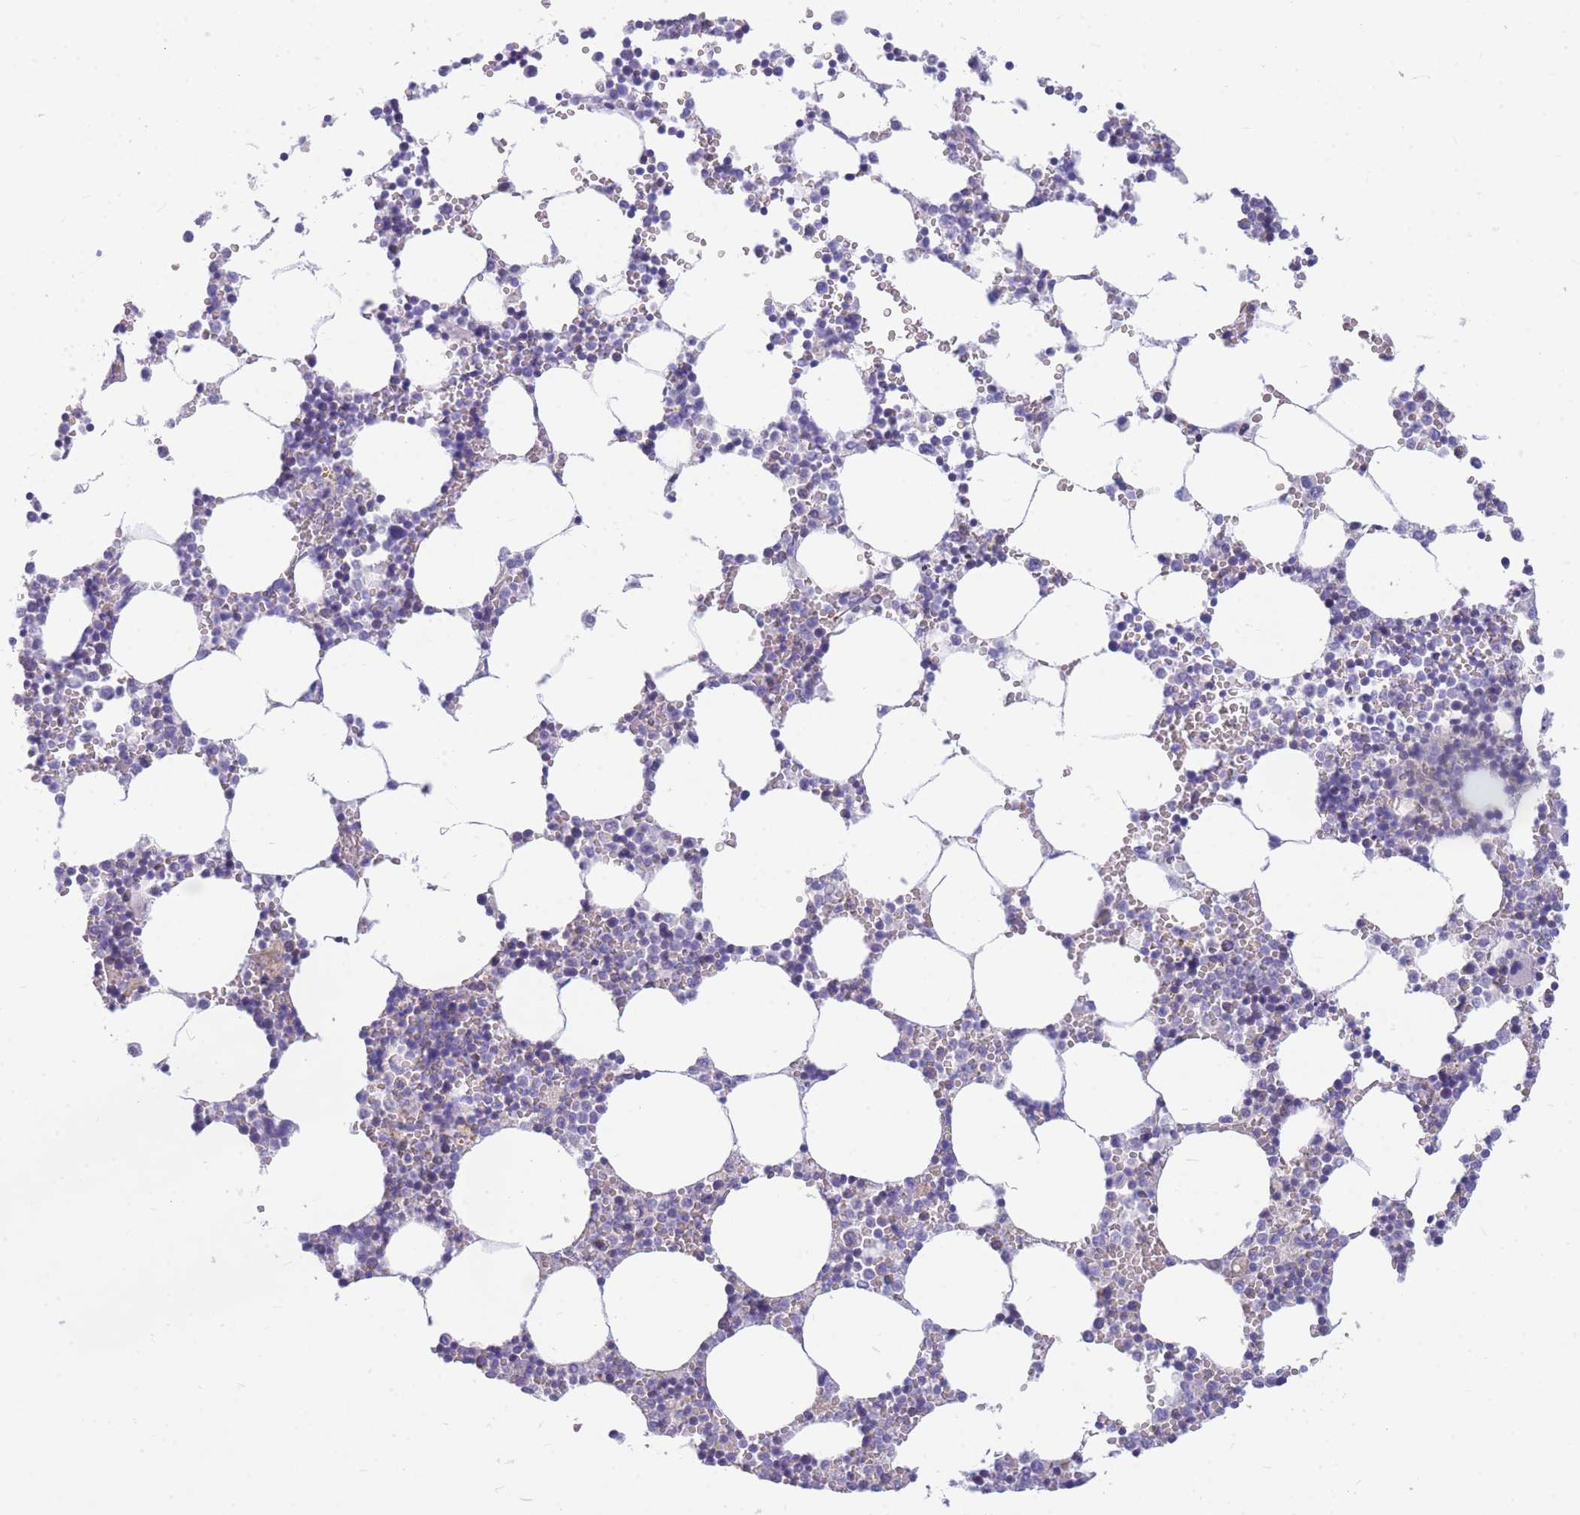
{"staining": {"intensity": "moderate", "quantity": "<25%", "location": "cytoplasmic/membranous"}, "tissue": "bone marrow", "cell_type": "Hematopoietic cells", "image_type": "normal", "snomed": [{"axis": "morphology", "description": "Normal tissue, NOS"}, {"axis": "topography", "description": "Bone marrow"}], "caption": "Immunohistochemistry image of normal bone marrow stained for a protein (brown), which reveals low levels of moderate cytoplasmic/membranous staining in about <25% of hematopoietic cells.", "gene": "DHRS11", "patient": {"sex": "female", "age": 64}}